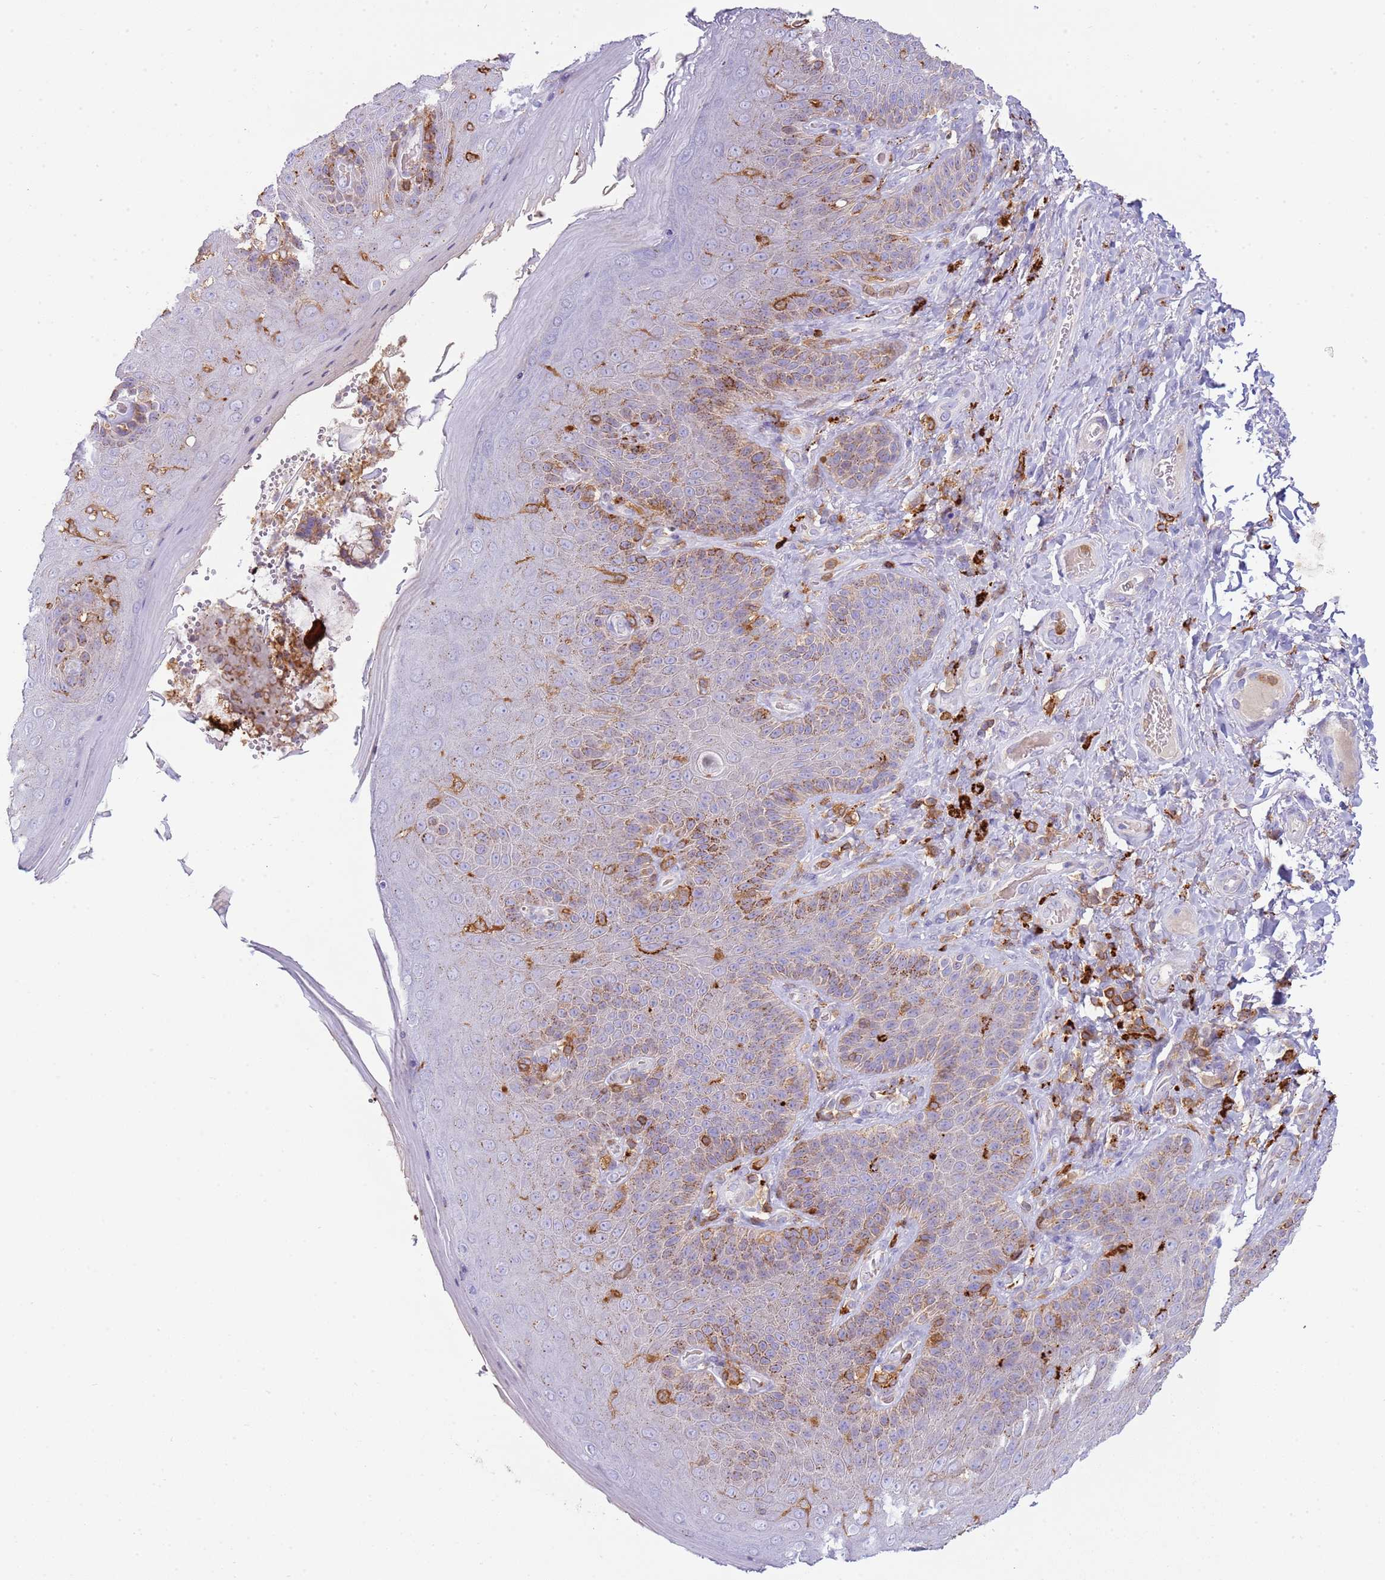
{"staining": {"intensity": "moderate", "quantity": "<25%", "location": "cytoplasmic/membranous"}, "tissue": "skin", "cell_type": "Epidermal cells", "image_type": "normal", "snomed": [{"axis": "morphology", "description": "Normal tissue, NOS"}, {"axis": "topography", "description": "Anal"}], "caption": "Immunohistochemistry (DAB (3,3'-diaminobenzidine)) staining of normal skin demonstrates moderate cytoplasmic/membranous protein expression in approximately <25% of epidermal cells. (DAB IHC, brown staining for protein, blue staining for nuclei).", "gene": "TTPAL", "patient": {"sex": "female", "age": 89}}